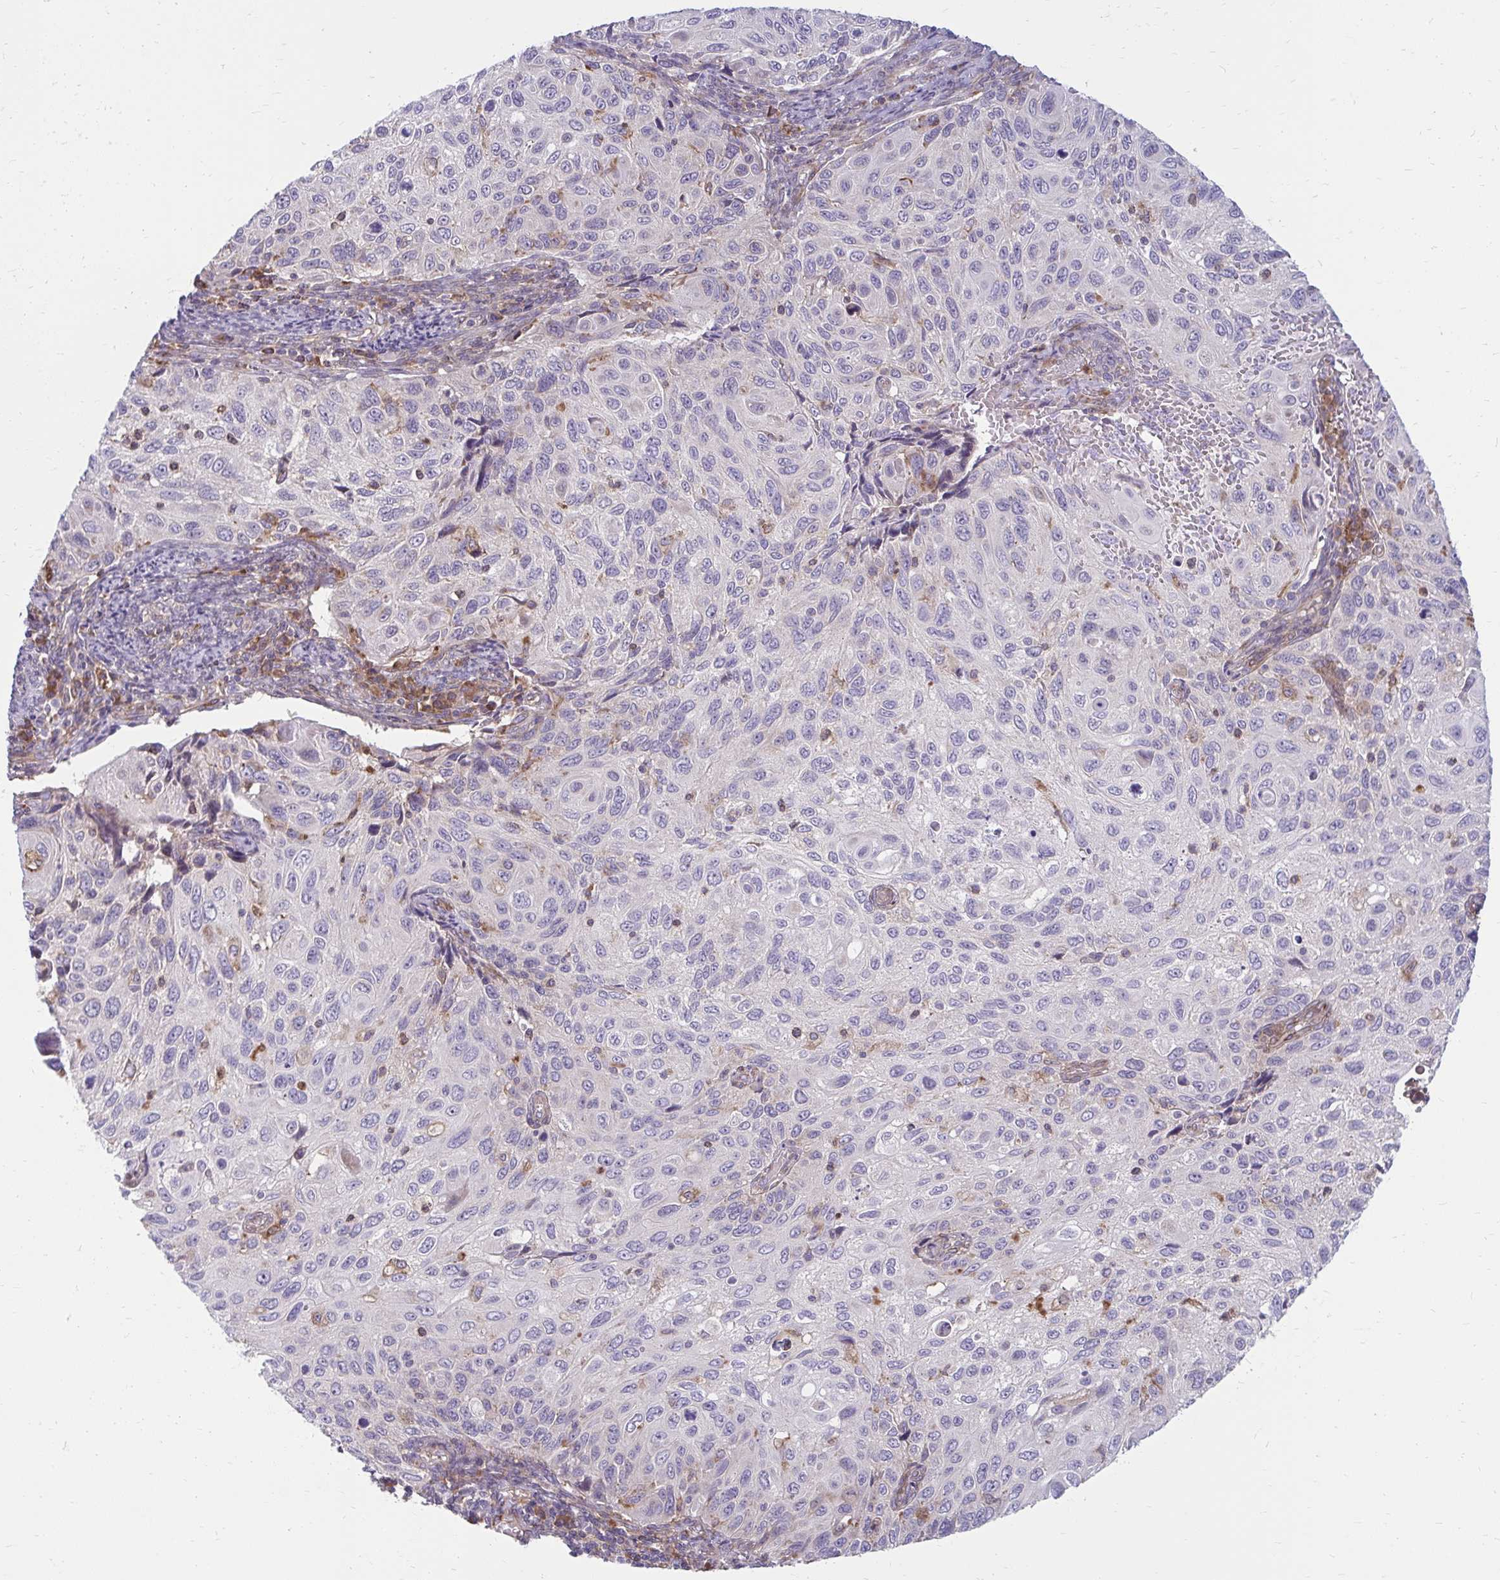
{"staining": {"intensity": "negative", "quantity": "none", "location": "none"}, "tissue": "cervical cancer", "cell_type": "Tumor cells", "image_type": "cancer", "snomed": [{"axis": "morphology", "description": "Squamous cell carcinoma, NOS"}, {"axis": "topography", "description": "Cervix"}], "caption": "Tumor cells show no significant protein staining in cervical squamous cell carcinoma.", "gene": "ASAP1", "patient": {"sex": "female", "age": 70}}